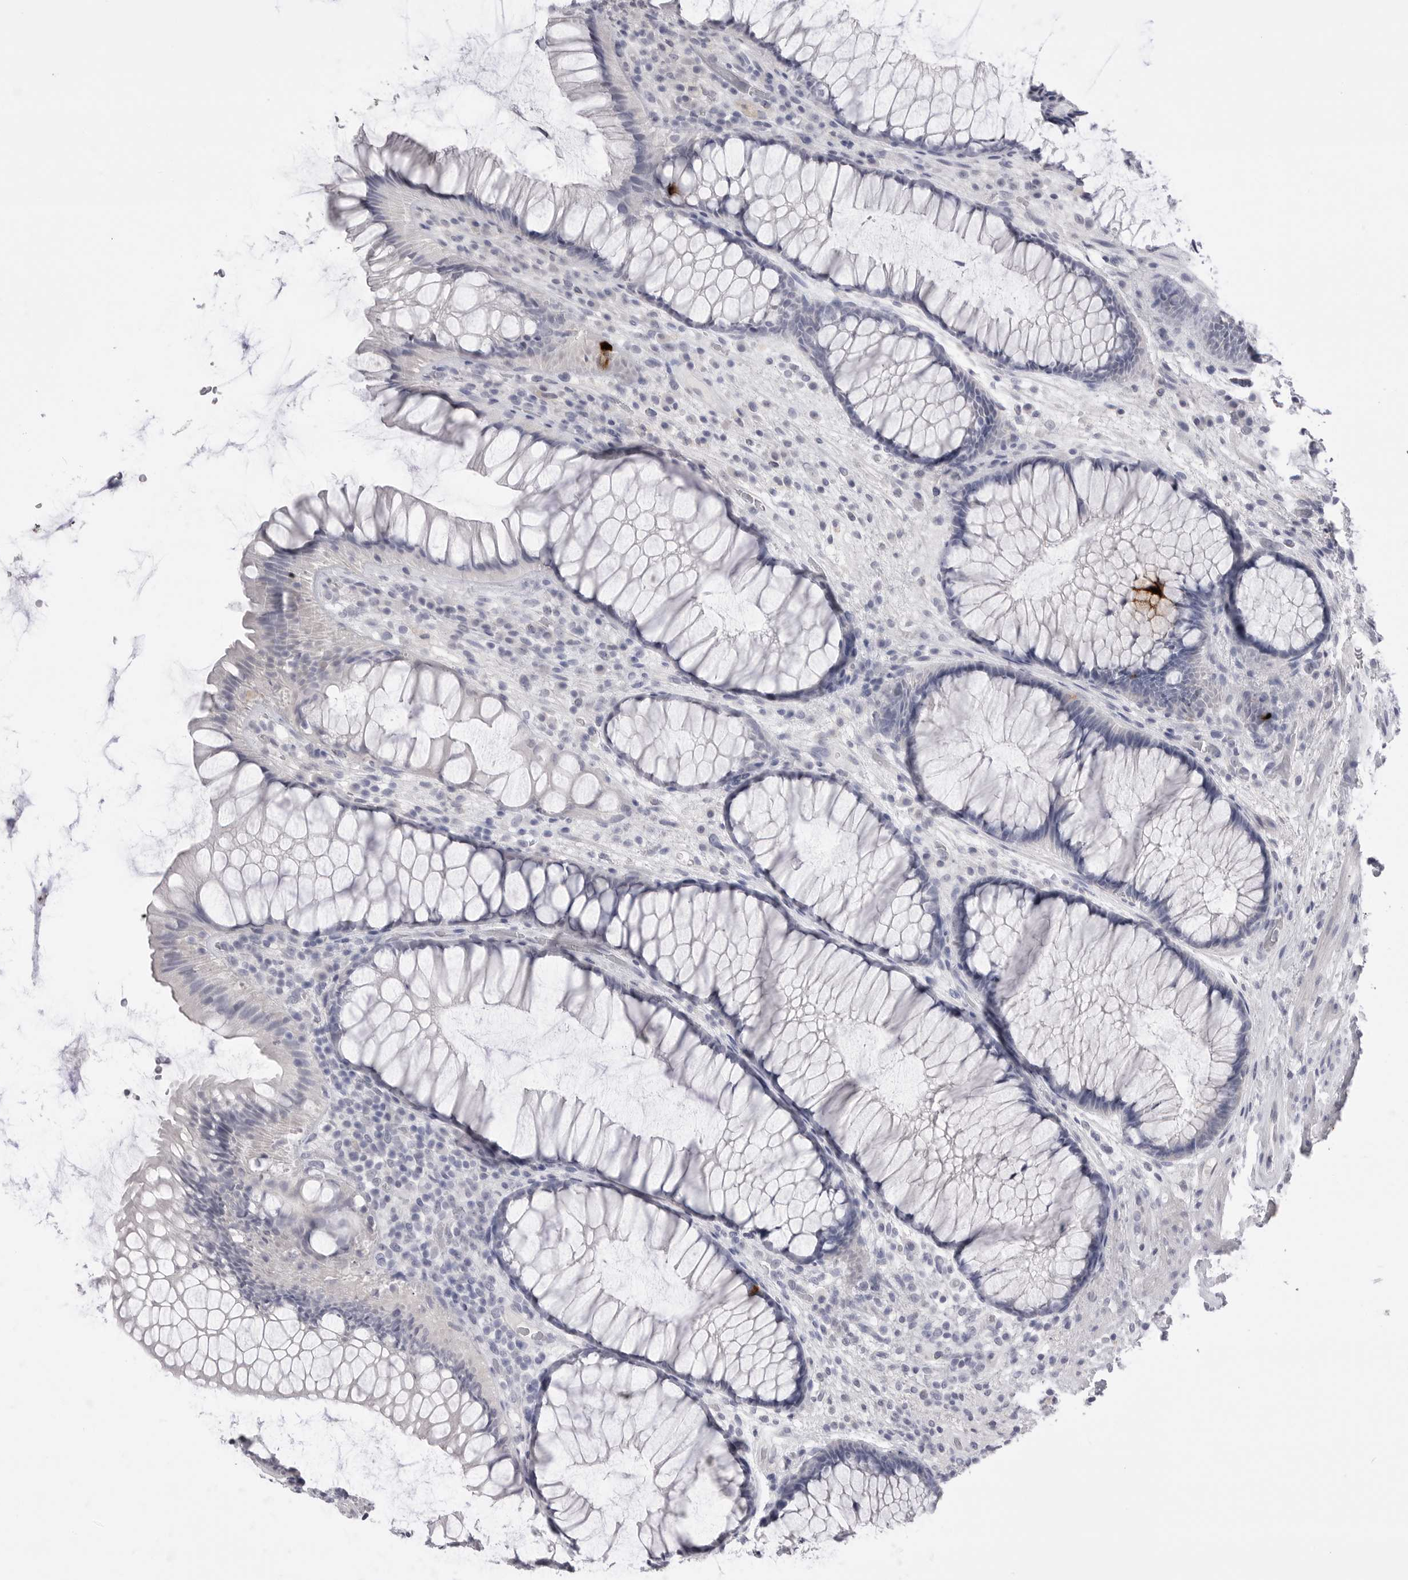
{"staining": {"intensity": "strong", "quantity": "<25%", "location": "cytoplasmic/membranous"}, "tissue": "rectum", "cell_type": "Glandular cells", "image_type": "normal", "snomed": [{"axis": "morphology", "description": "Normal tissue, NOS"}, {"axis": "topography", "description": "Rectum"}], "caption": "Immunohistochemistry (DAB) staining of normal rectum exhibits strong cytoplasmic/membranous protein positivity in approximately <25% of glandular cells. Using DAB (3,3'-diaminobenzidine) (brown) and hematoxylin (blue) stains, captured at high magnification using brightfield microscopy.", "gene": "CPB1", "patient": {"sex": "male", "age": 51}}